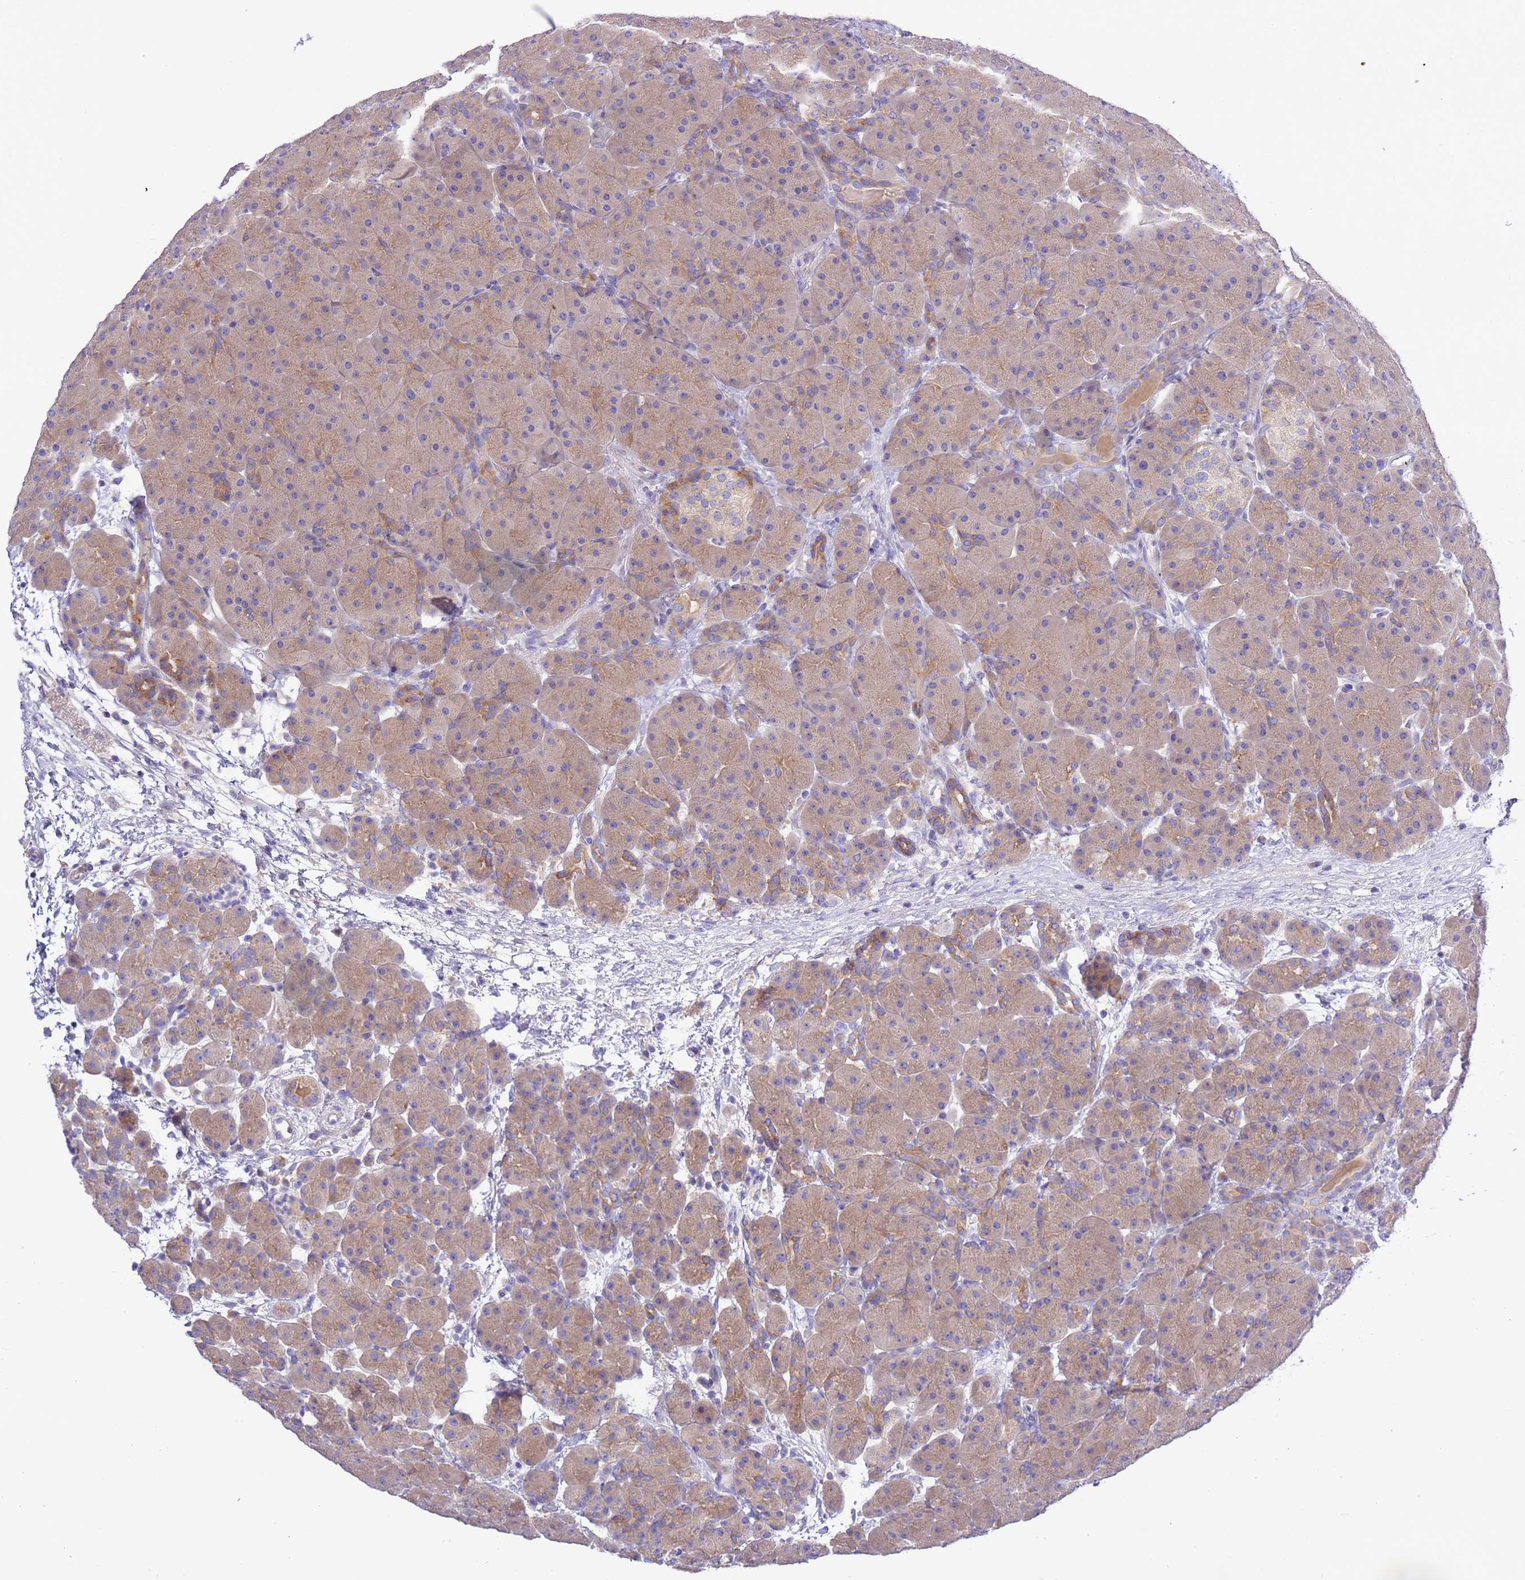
{"staining": {"intensity": "moderate", "quantity": "25%-75%", "location": "cytoplasmic/membranous"}, "tissue": "pancreas", "cell_type": "Exocrine glandular cells", "image_type": "normal", "snomed": [{"axis": "morphology", "description": "Normal tissue, NOS"}, {"axis": "topography", "description": "Pancreas"}], "caption": "Approximately 25%-75% of exocrine glandular cells in normal pancreas reveal moderate cytoplasmic/membranous protein positivity as visualized by brown immunohistochemical staining.", "gene": "STIP1", "patient": {"sex": "male", "age": 66}}